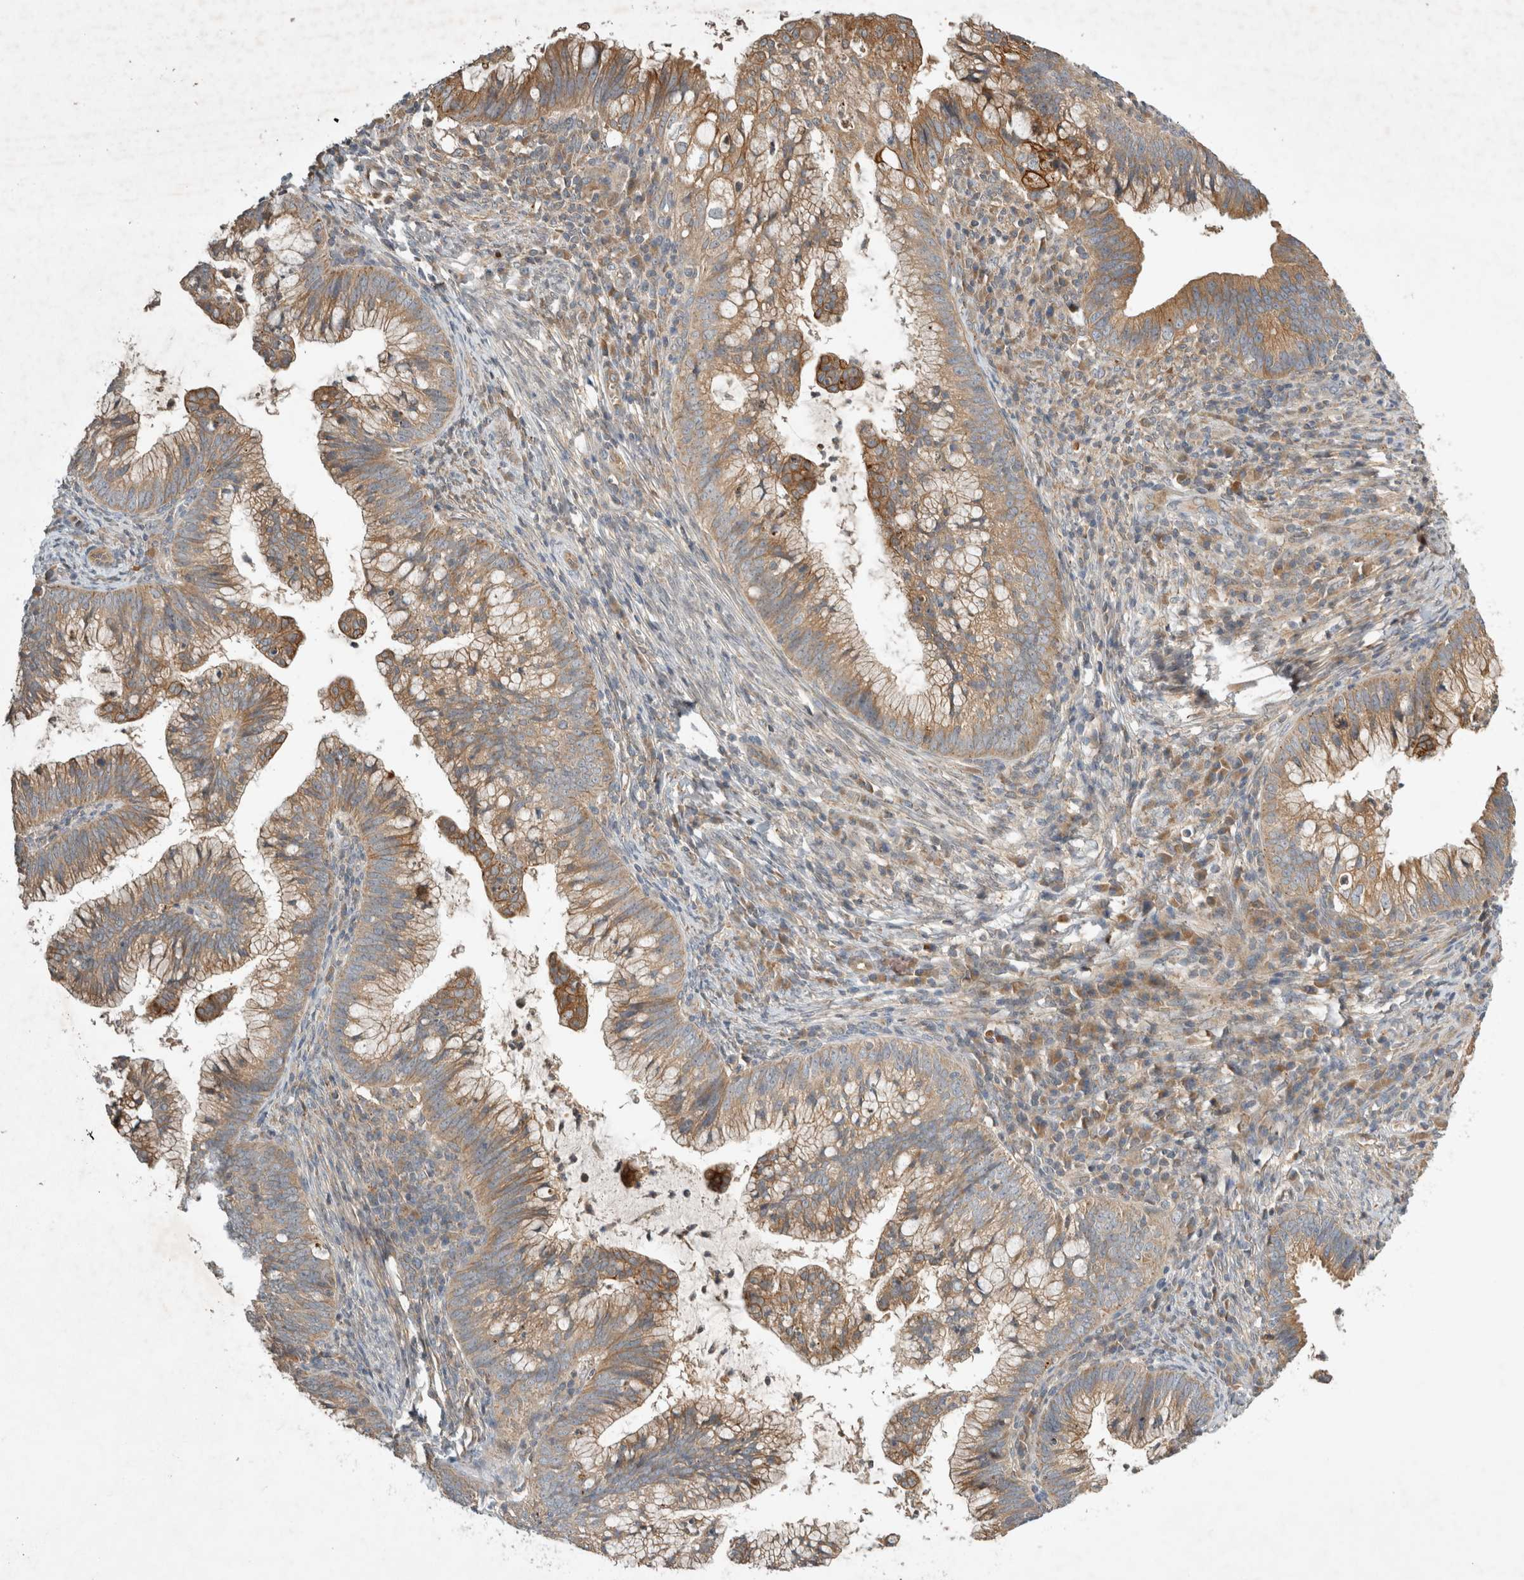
{"staining": {"intensity": "moderate", "quantity": ">75%", "location": "cytoplasmic/membranous"}, "tissue": "cervical cancer", "cell_type": "Tumor cells", "image_type": "cancer", "snomed": [{"axis": "morphology", "description": "Adenocarcinoma, NOS"}, {"axis": "topography", "description": "Cervix"}], "caption": "Brown immunohistochemical staining in adenocarcinoma (cervical) reveals moderate cytoplasmic/membranous expression in approximately >75% of tumor cells. The staining was performed using DAB to visualize the protein expression in brown, while the nuclei were stained in blue with hematoxylin (Magnification: 20x).", "gene": "ARMC9", "patient": {"sex": "female", "age": 36}}